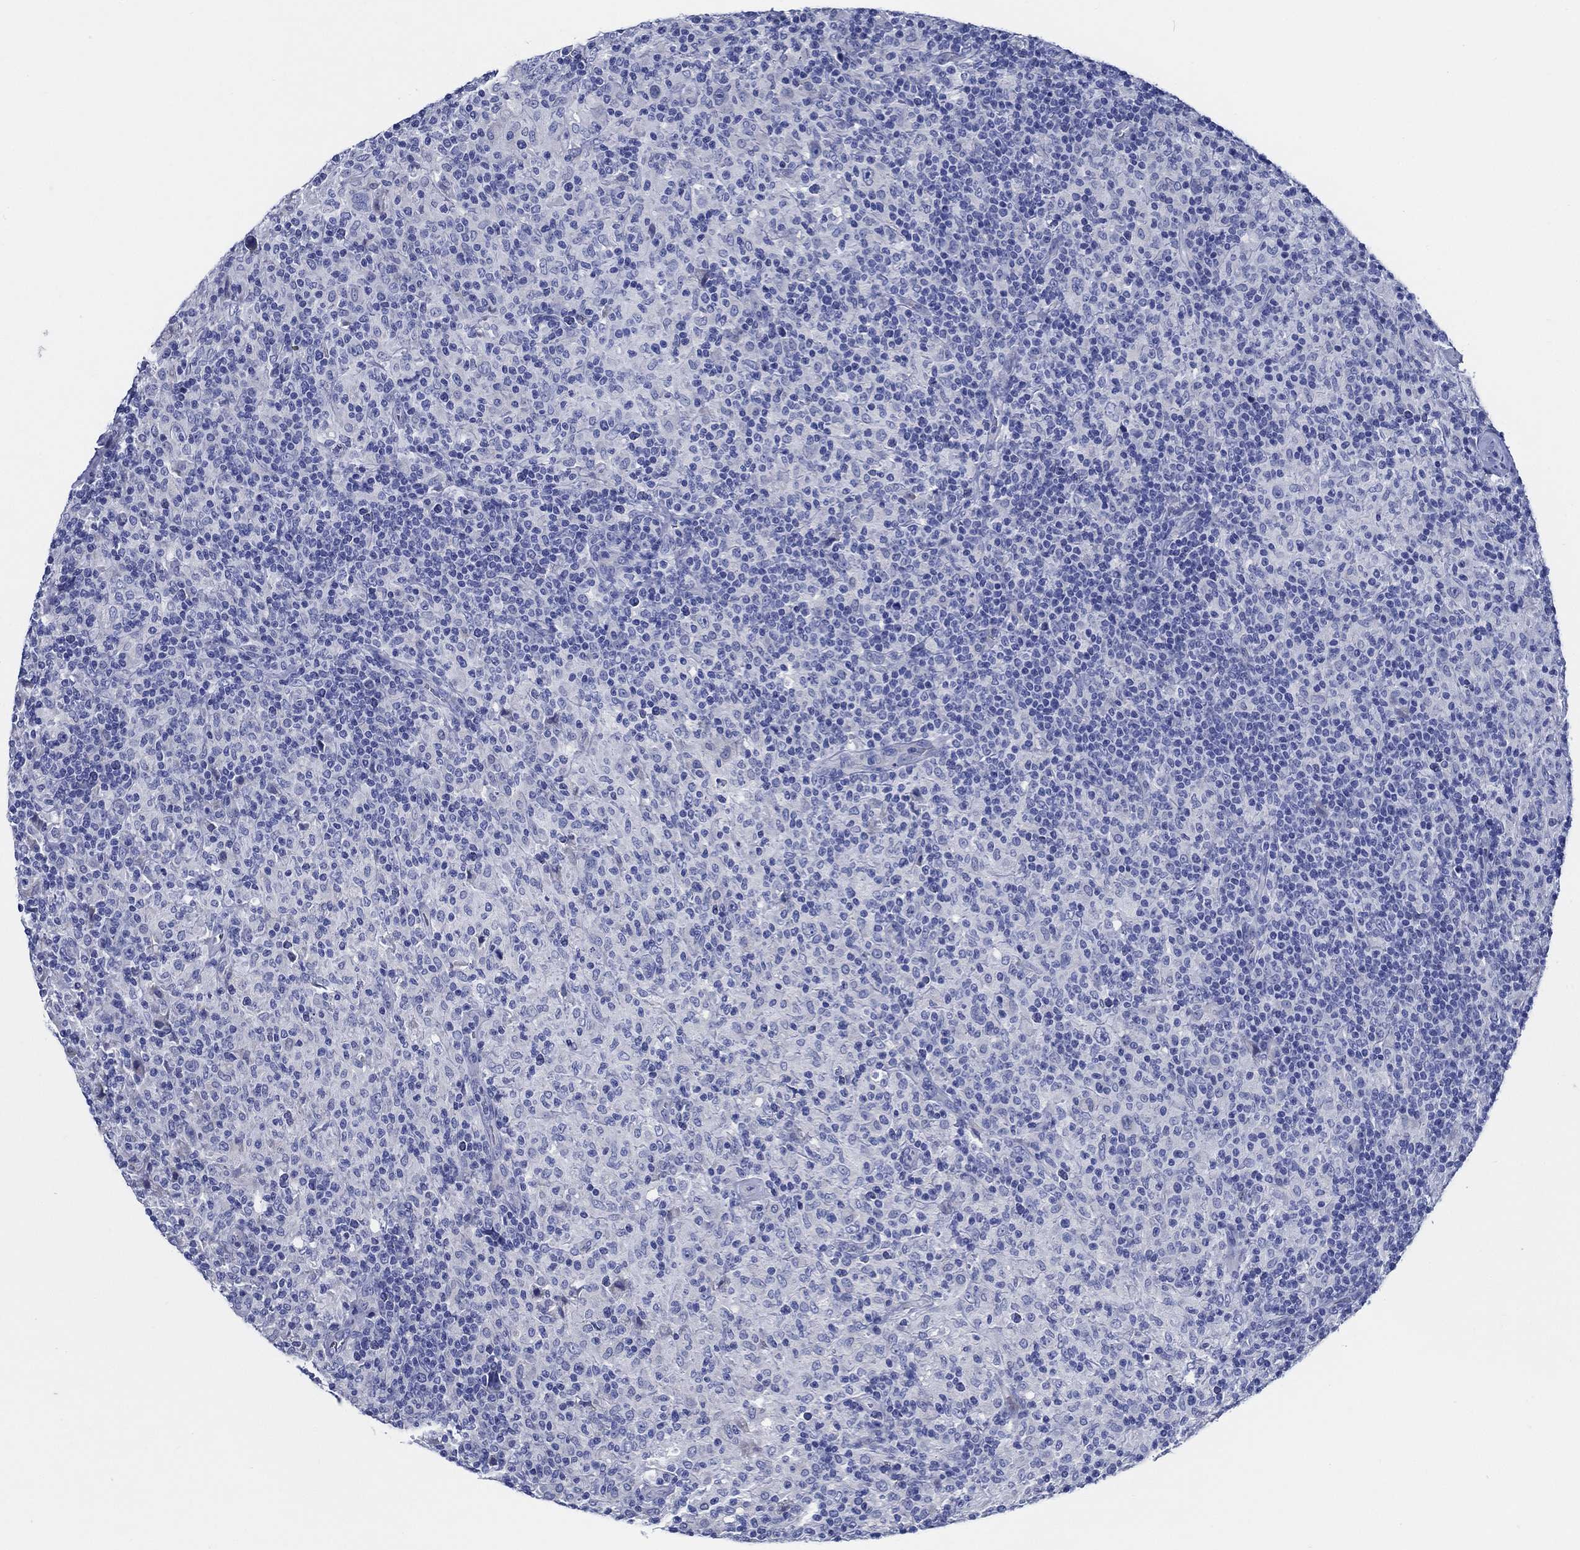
{"staining": {"intensity": "negative", "quantity": "none", "location": "none"}, "tissue": "lymphoma", "cell_type": "Tumor cells", "image_type": "cancer", "snomed": [{"axis": "morphology", "description": "Hodgkin's disease, NOS"}, {"axis": "topography", "description": "Lymph node"}], "caption": "Tumor cells are negative for brown protein staining in lymphoma.", "gene": "WDR62", "patient": {"sex": "male", "age": 70}}